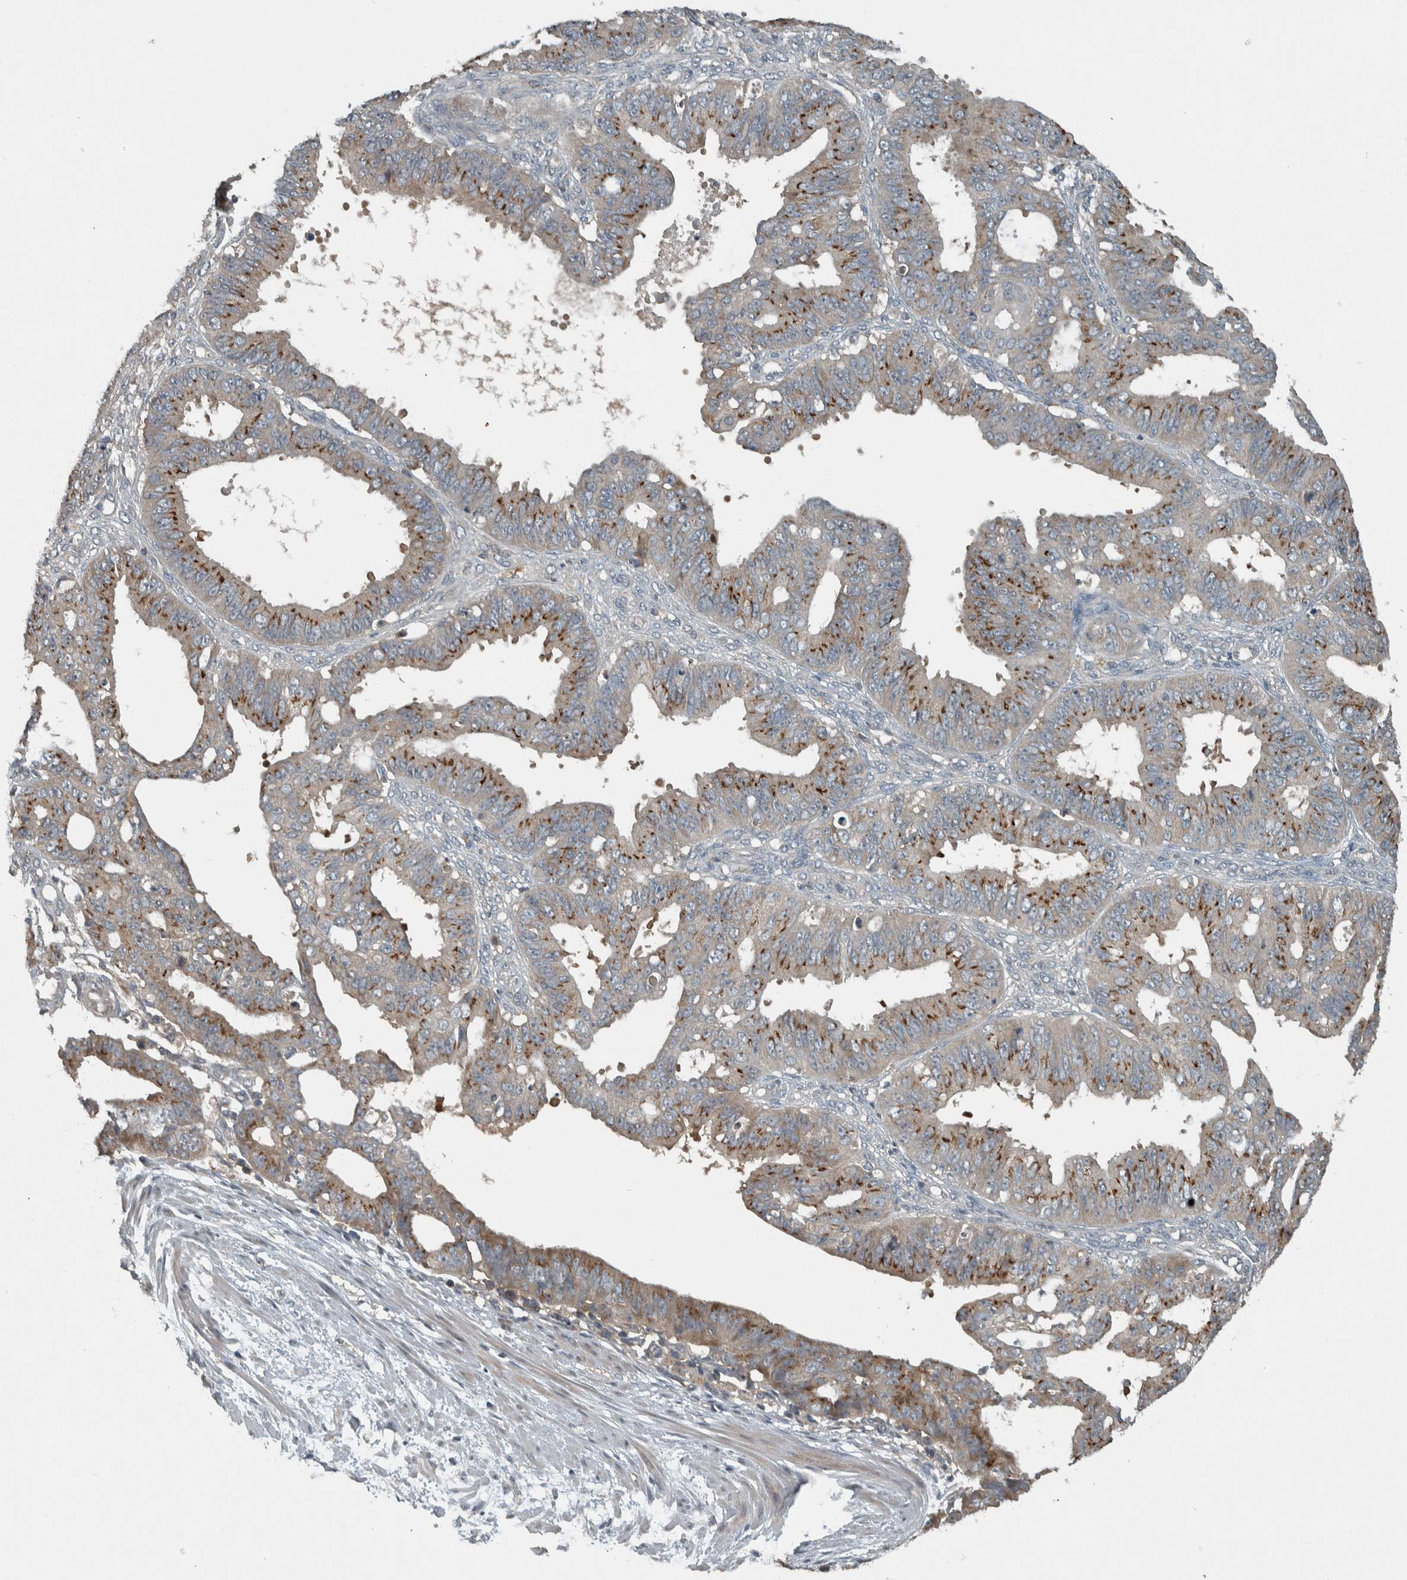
{"staining": {"intensity": "moderate", "quantity": "25%-75%", "location": "cytoplasmic/membranous"}, "tissue": "ovarian cancer", "cell_type": "Tumor cells", "image_type": "cancer", "snomed": [{"axis": "morphology", "description": "Carcinoma, endometroid"}, {"axis": "topography", "description": "Ovary"}], "caption": "The photomicrograph reveals a brown stain indicating the presence of a protein in the cytoplasmic/membranous of tumor cells in ovarian cancer.", "gene": "CLCN2", "patient": {"sex": "female", "age": 42}}